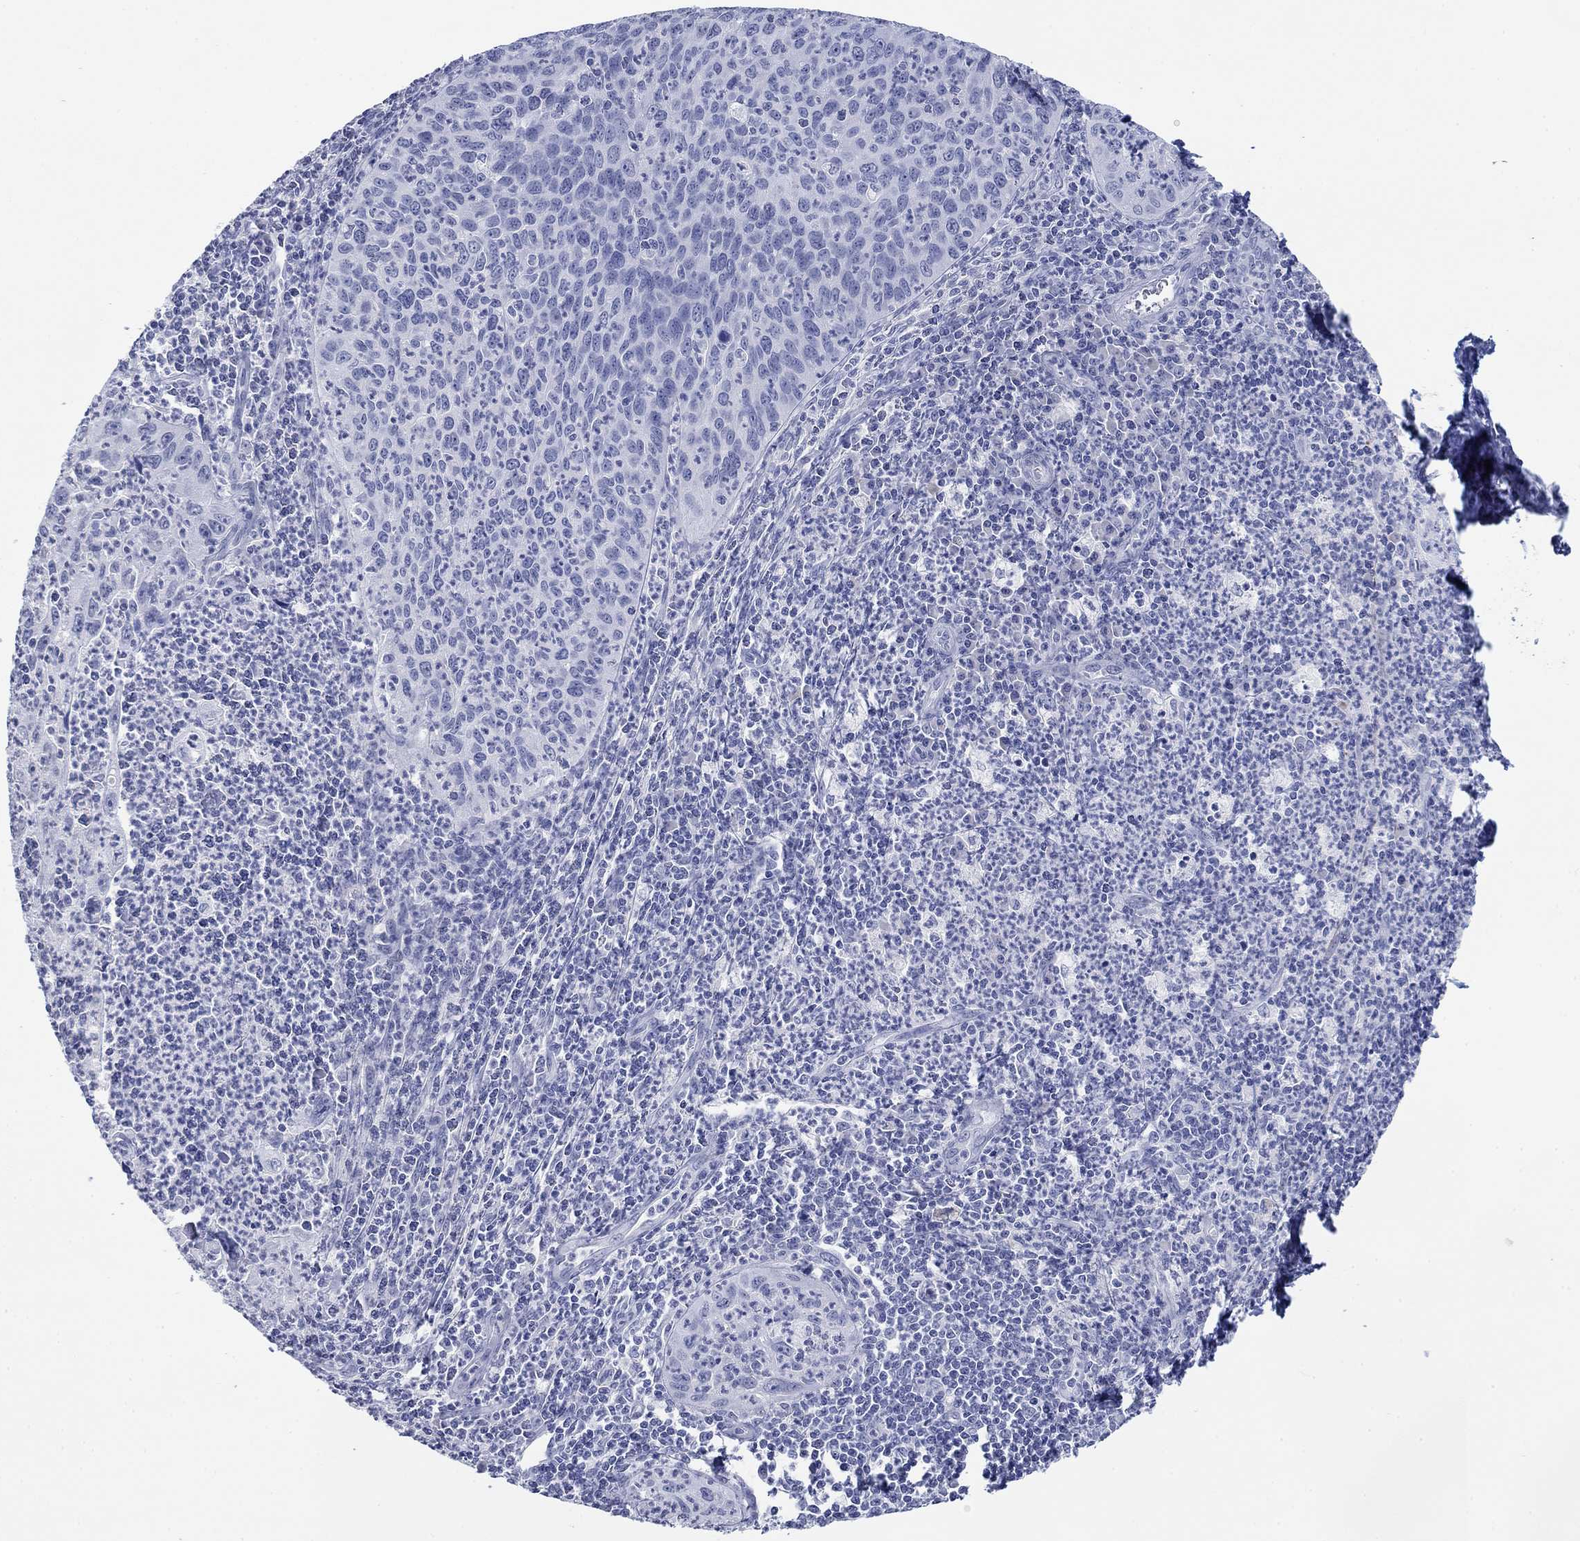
{"staining": {"intensity": "negative", "quantity": "none", "location": "none"}, "tissue": "cervical cancer", "cell_type": "Tumor cells", "image_type": "cancer", "snomed": [{"axis": "morphology", "description": "Squamous cell carcinoma, NOS"}, {"axis": "topography", "description": "Cervix"}], "caption": "DAB immunohistochemical staining of human cervical cancer (squamous cell carcinoma) demonstrates no significant positivity in tumor cells.", "gene": "PDYN", "patient": {"sex": "female", "age": 26}}